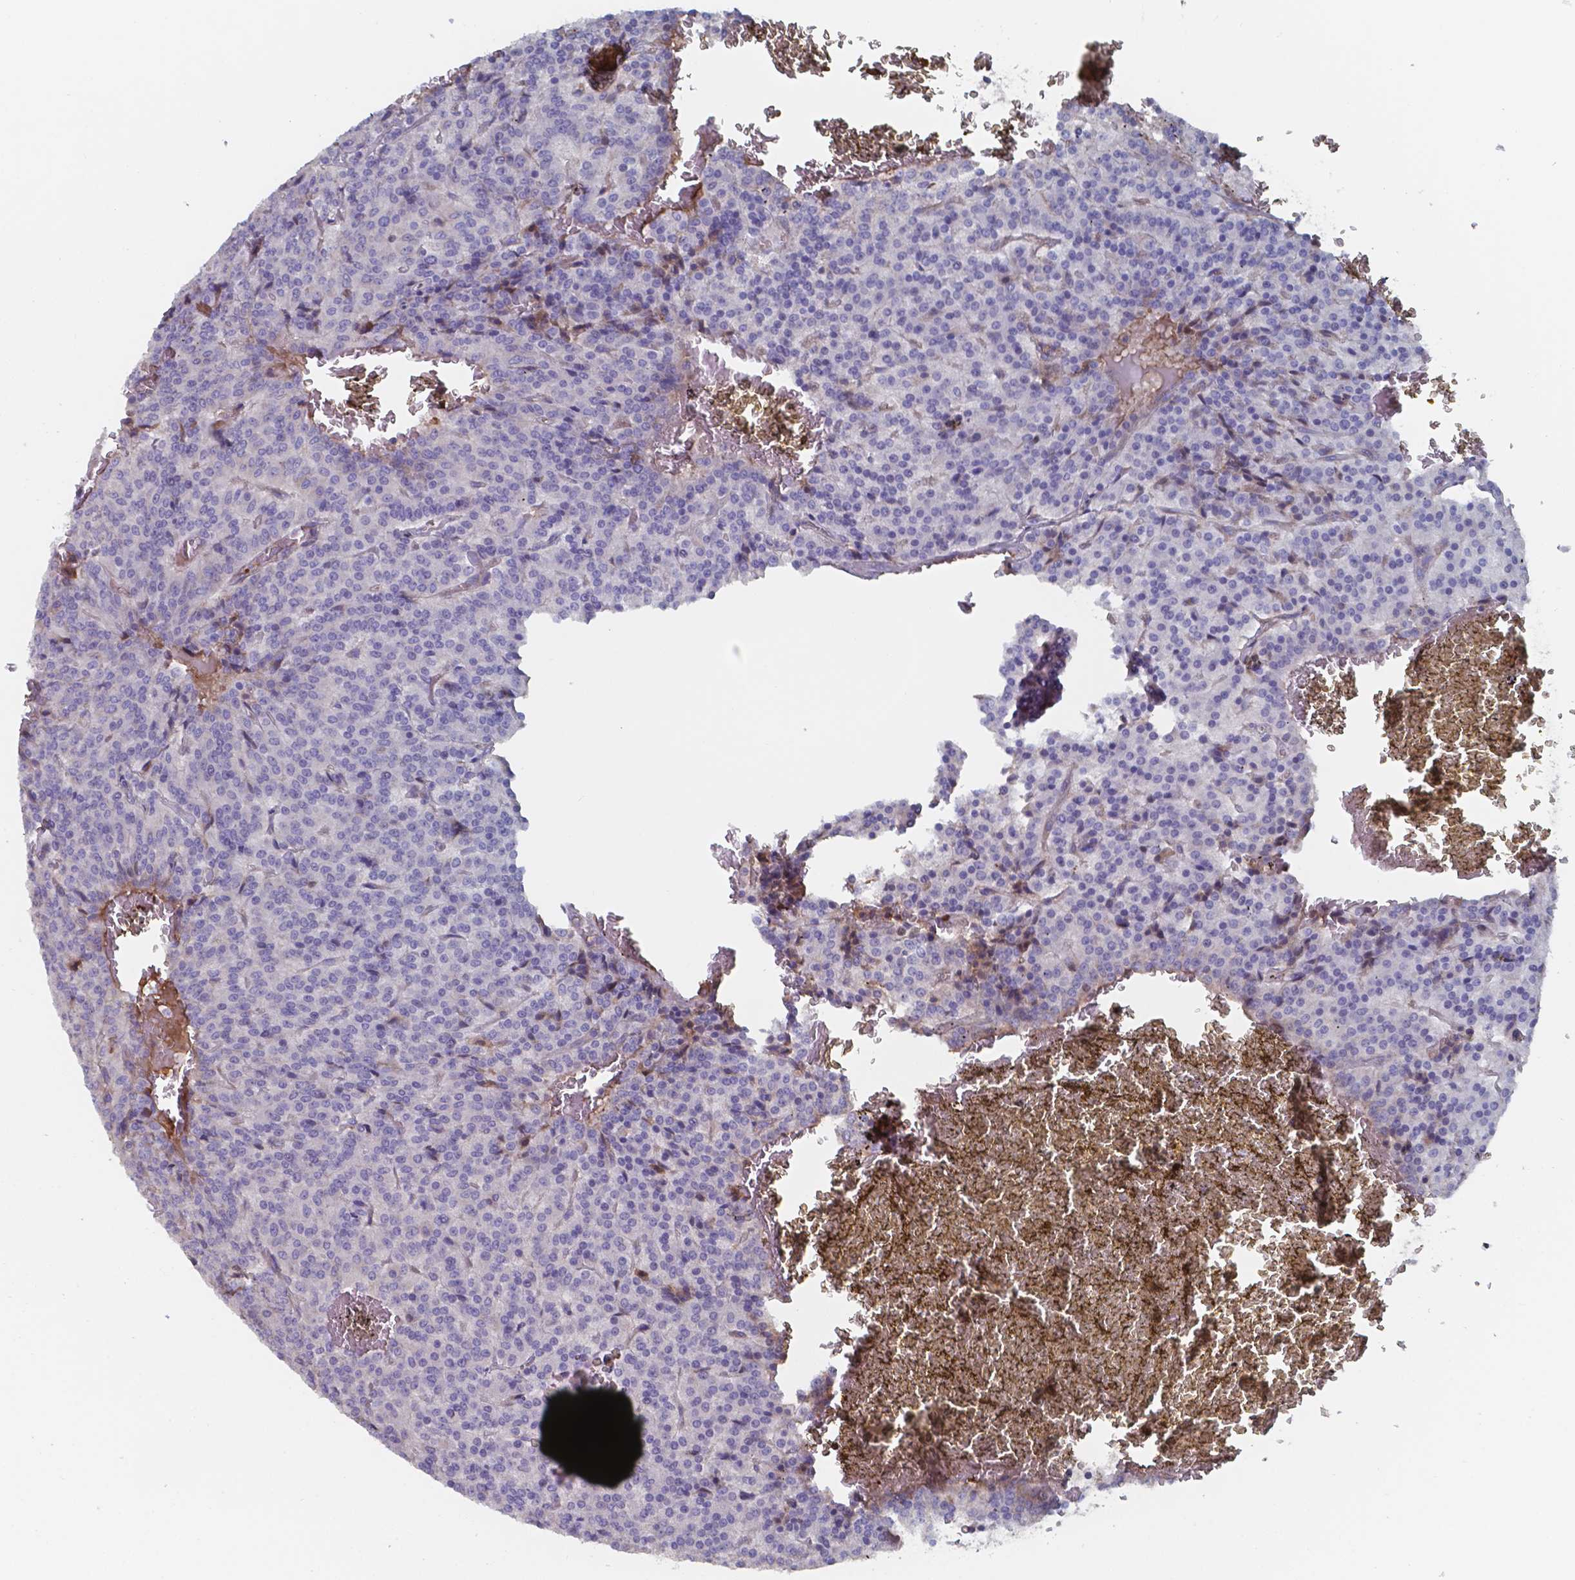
{"staining": {"intensity": "negative", "quantity": "none", "location": "none"}, "tissue": "carcinoid", "cell_type": "Tumor cells", "image_type": "cancer", "snomed": [{"axis": "morphology", "description": "Carcinoid, malignant, NOS"}, {"axis": "topography", "description": "Lung"}], "caption": "Immunohistochemistry (IHC) of human carcinoid exhibits no positivity in tumor cells.", "gene": "BTBD17", "patient": {"sex": "male", "age": 70}}